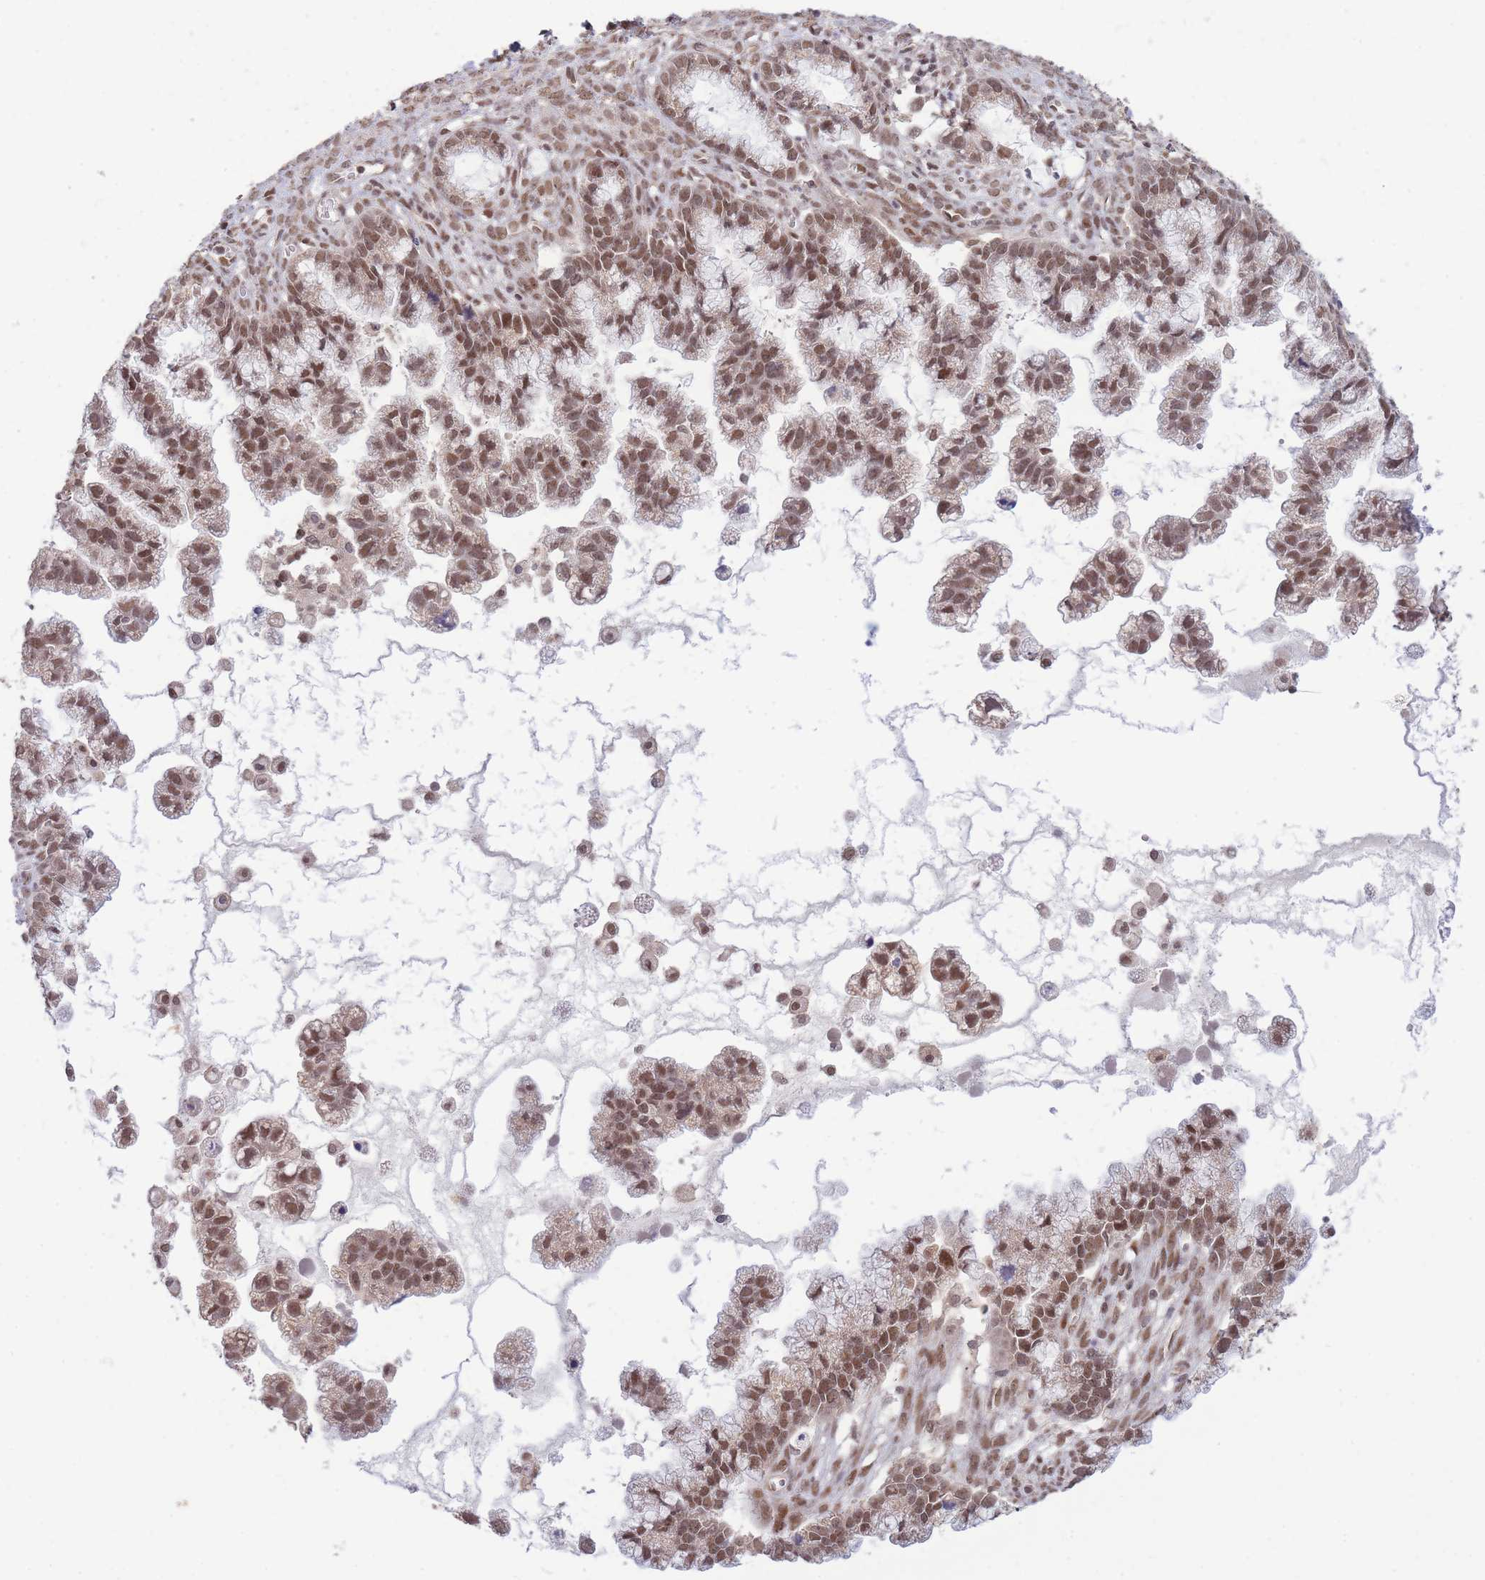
{"staining": {"intensity": "moderate", "quantity": ">75%", "location": "nuclear"}, "tissue": "ovarian cancer", "cell_type": "Tumor cells", "image_type": "cancer", "snomed": [{"axis": "morphology", "description": "Cystadenocarcinoma, mucinous, NOS"}, {"axis": "topography", "description": "Ovary"}], "caption": "Ovarian mucinous cystadenocarcinoma was stained to show a protein in brown. There is medium levels of moderate nuclear positivity in about >75% of tumor cells. Immunohistochemistry (ihc) stains the protein of interest in brown and the nuclei are stained blue.", "gene": "CARD8", "patient": {"sex": "female", "age": 72}}